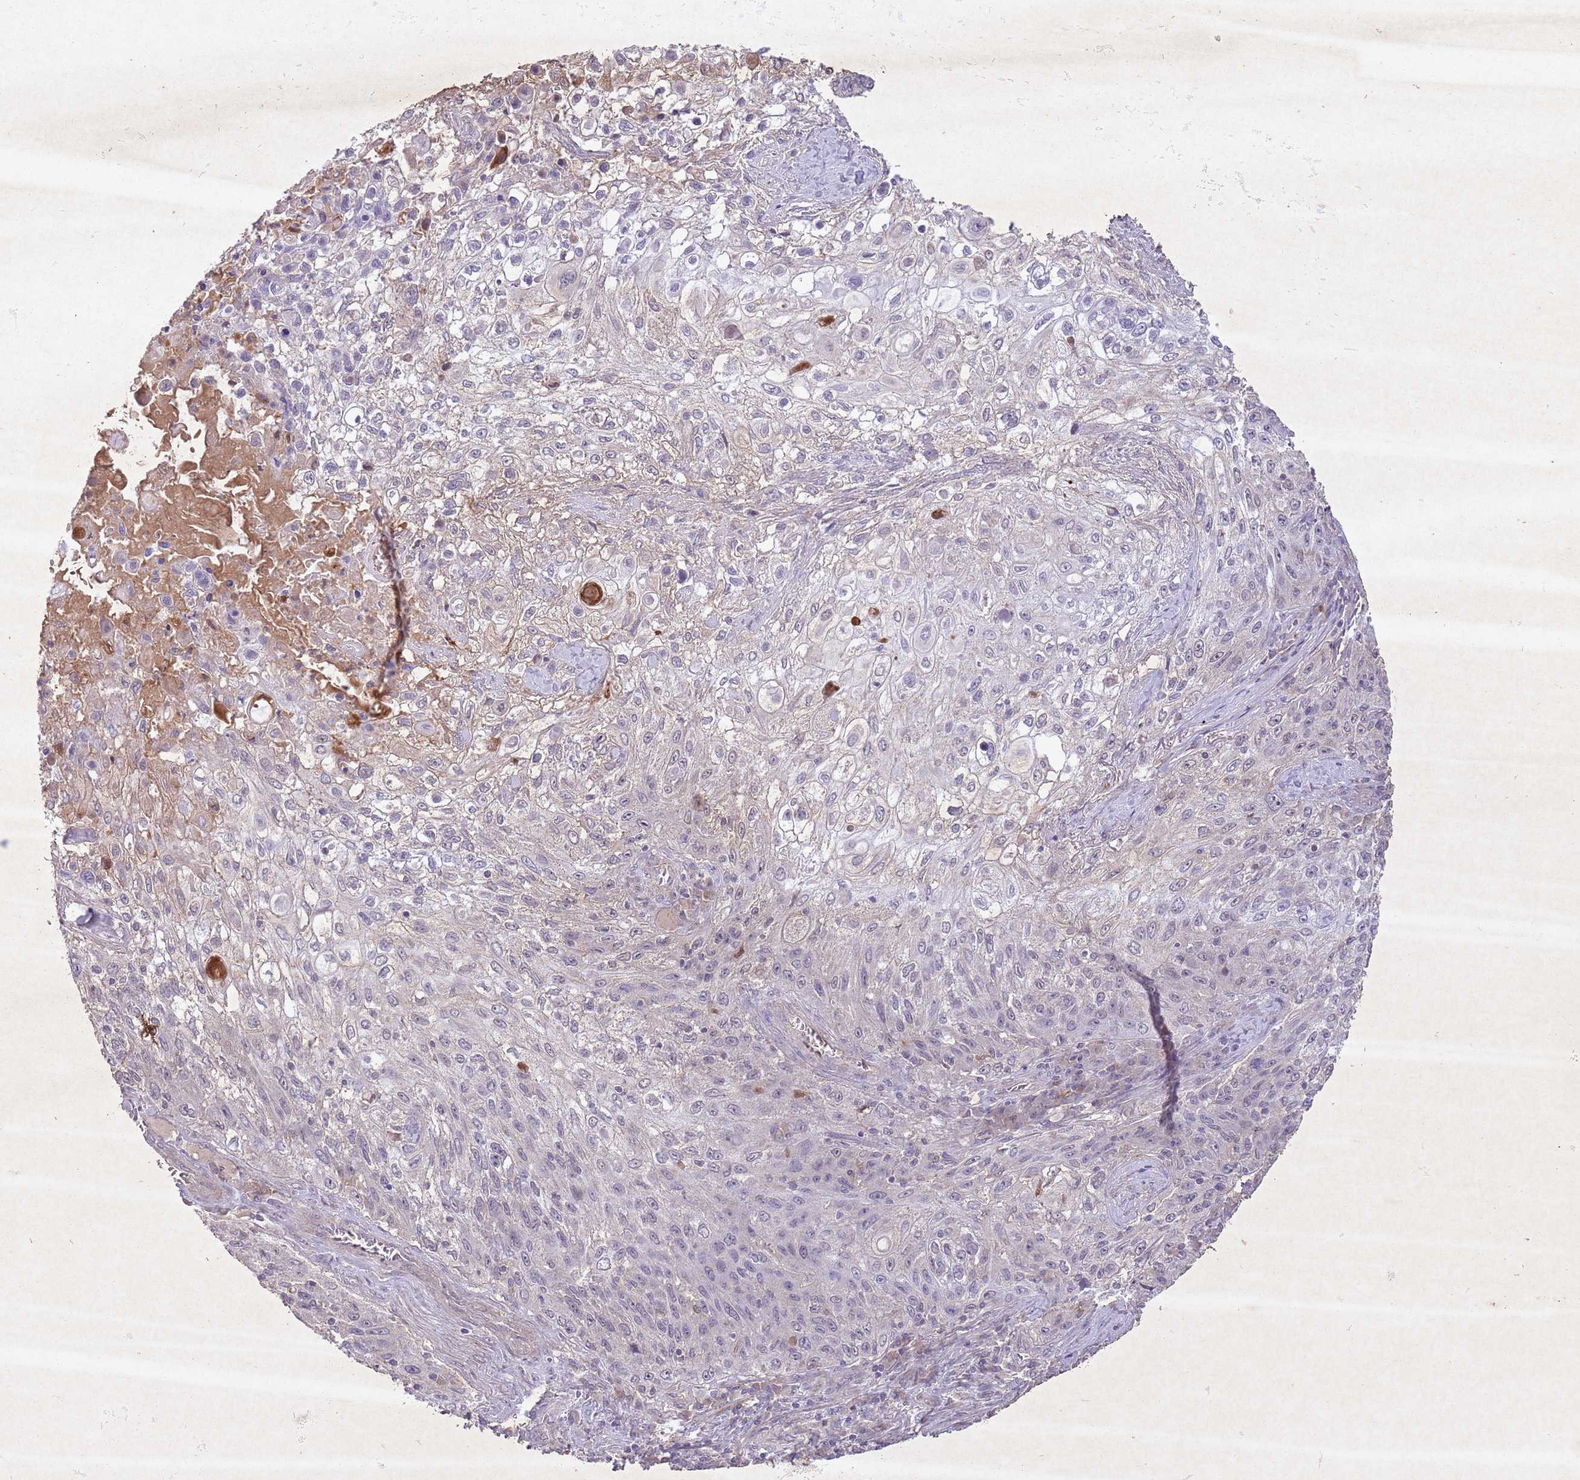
{"staining": {"intensity": "negative", "quantity": "none", "location": "none"}, "tissue": "lung cancer", "cell_type": "Tumor cells", "image_type": "cancer", "snomed": [{"axis": "morphology", "description": "Squamous cell carcinoma, NOS"}, {"axis": "topography", "description": "Lung"}], "caption": "A high-resolution image shows immunohistochemistry (IHC) staining of lung cancer (squamous cell carcinoma), which shows no significant expression in tumor cells.", "gene": "CCNI", "patient": {"sex": "female", "age": 69}}